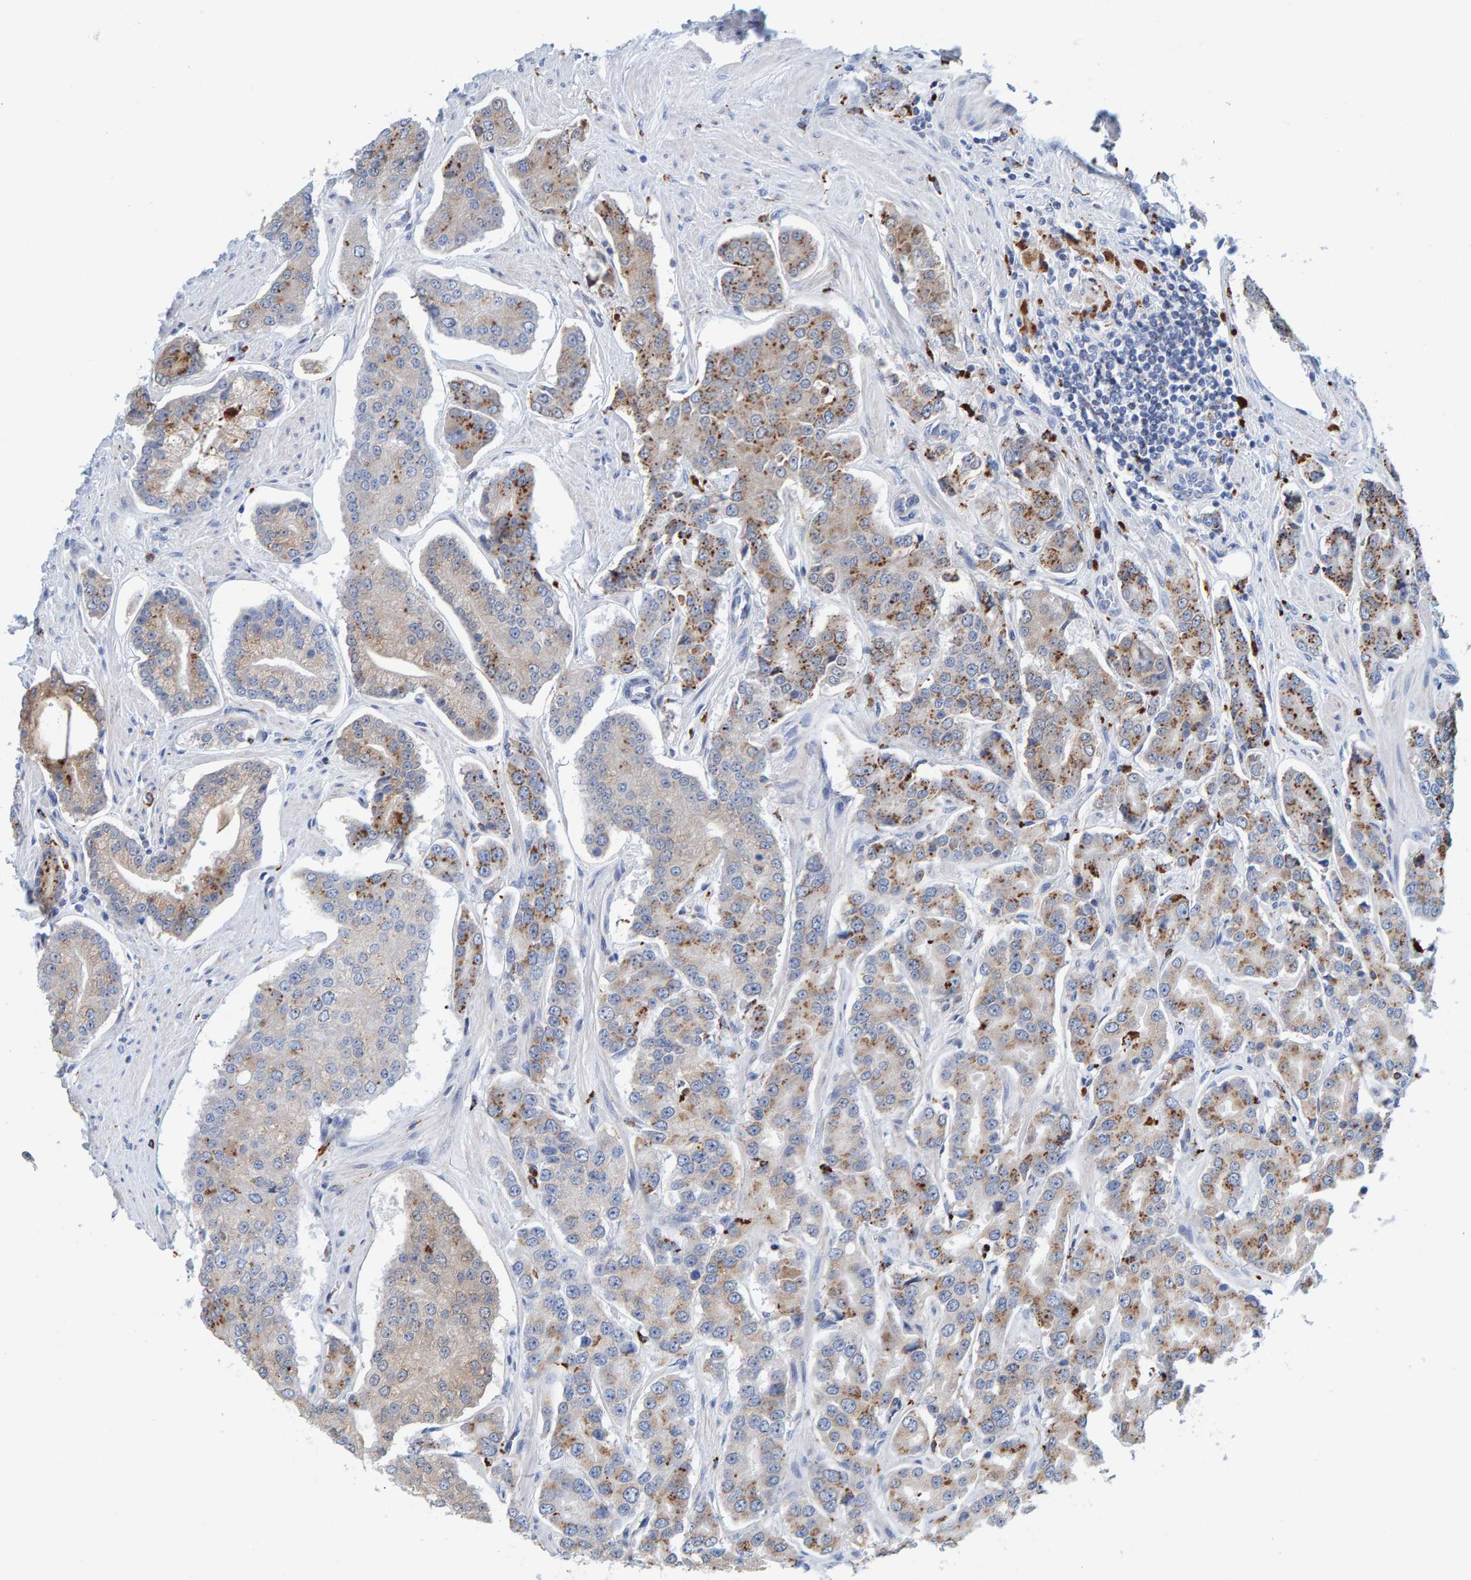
{"staining": {"intensity": "moderate", "quantity": "<25%", "location": "cytoplasmic/membranous"}, "tissue": "prostate cancer", "cell_type": "Tumor cells", "image_type": "cancer", "snomed": [{"axis": "morphology", "description": "Adenocarcinoma, High grade"}, {"axis": "topography", "description": "Prostate"}], "caption": "A high-resolution histopathology image shows immunohistochemistry (IHC) staining of prostate cancer (high-grade adenocarcinoma), which exhibits moderate cytoplasmic/membranous staining in about <25% of tumor cells.", "gene": "BIN3", "patient": {"sex": "male", "age": 71}}